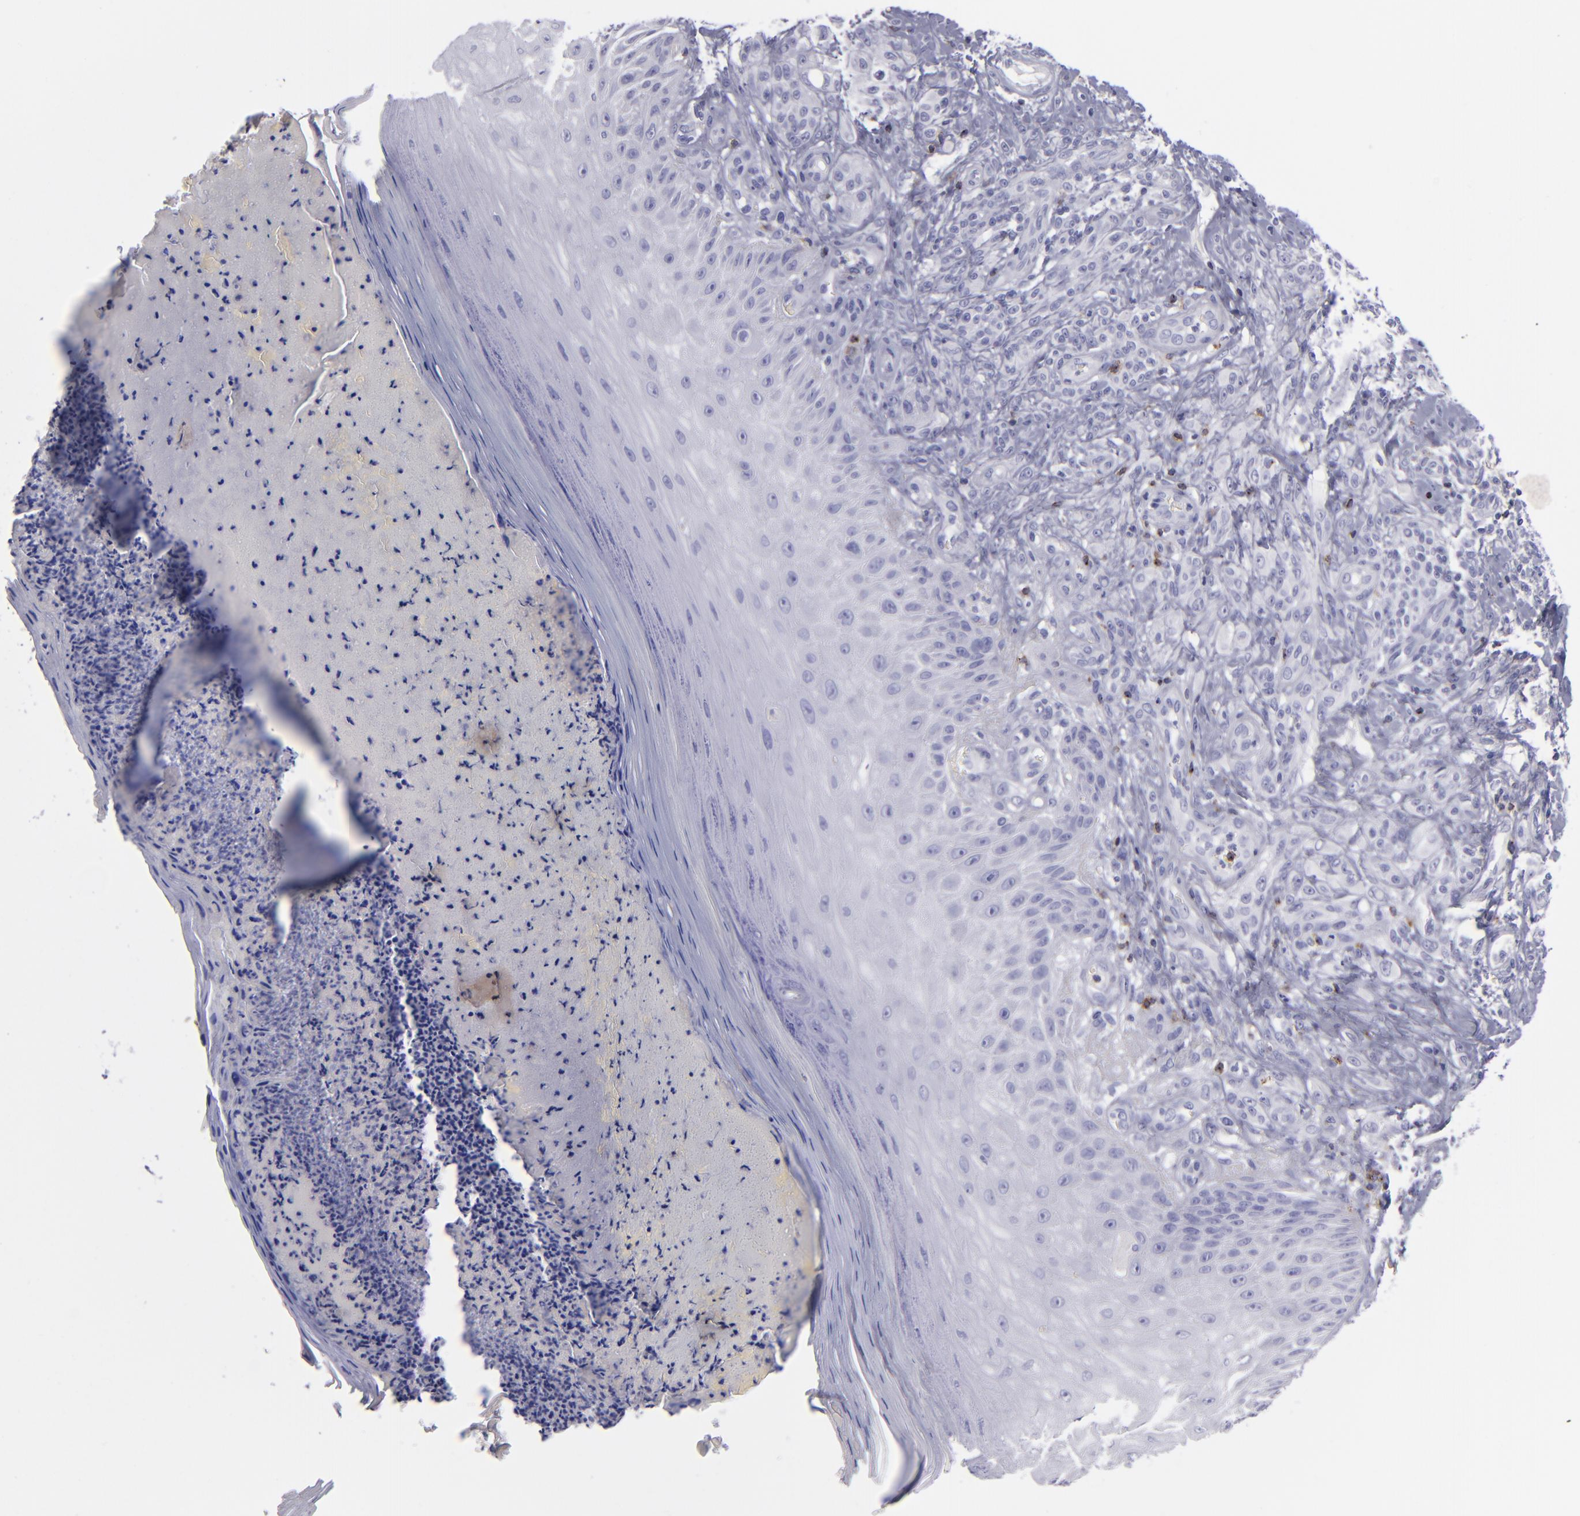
{"staining": {"intensity": "negative", "quantity": "none", "location": "none"}, "tissue": "melanoma", "cell_type": "Tumor cells", "image_type": "cancer", "snomed": [{"axis": "morphology", "description": "Malignant melanoma, NOS"}, {"axis": "topography", "description": "Skin"}], "caption": "Protein analysis of melanoma demonstrates no significant staining in tumor cells.", "gene": "CD2", "patient": {"sex": "male", "age": 57}}